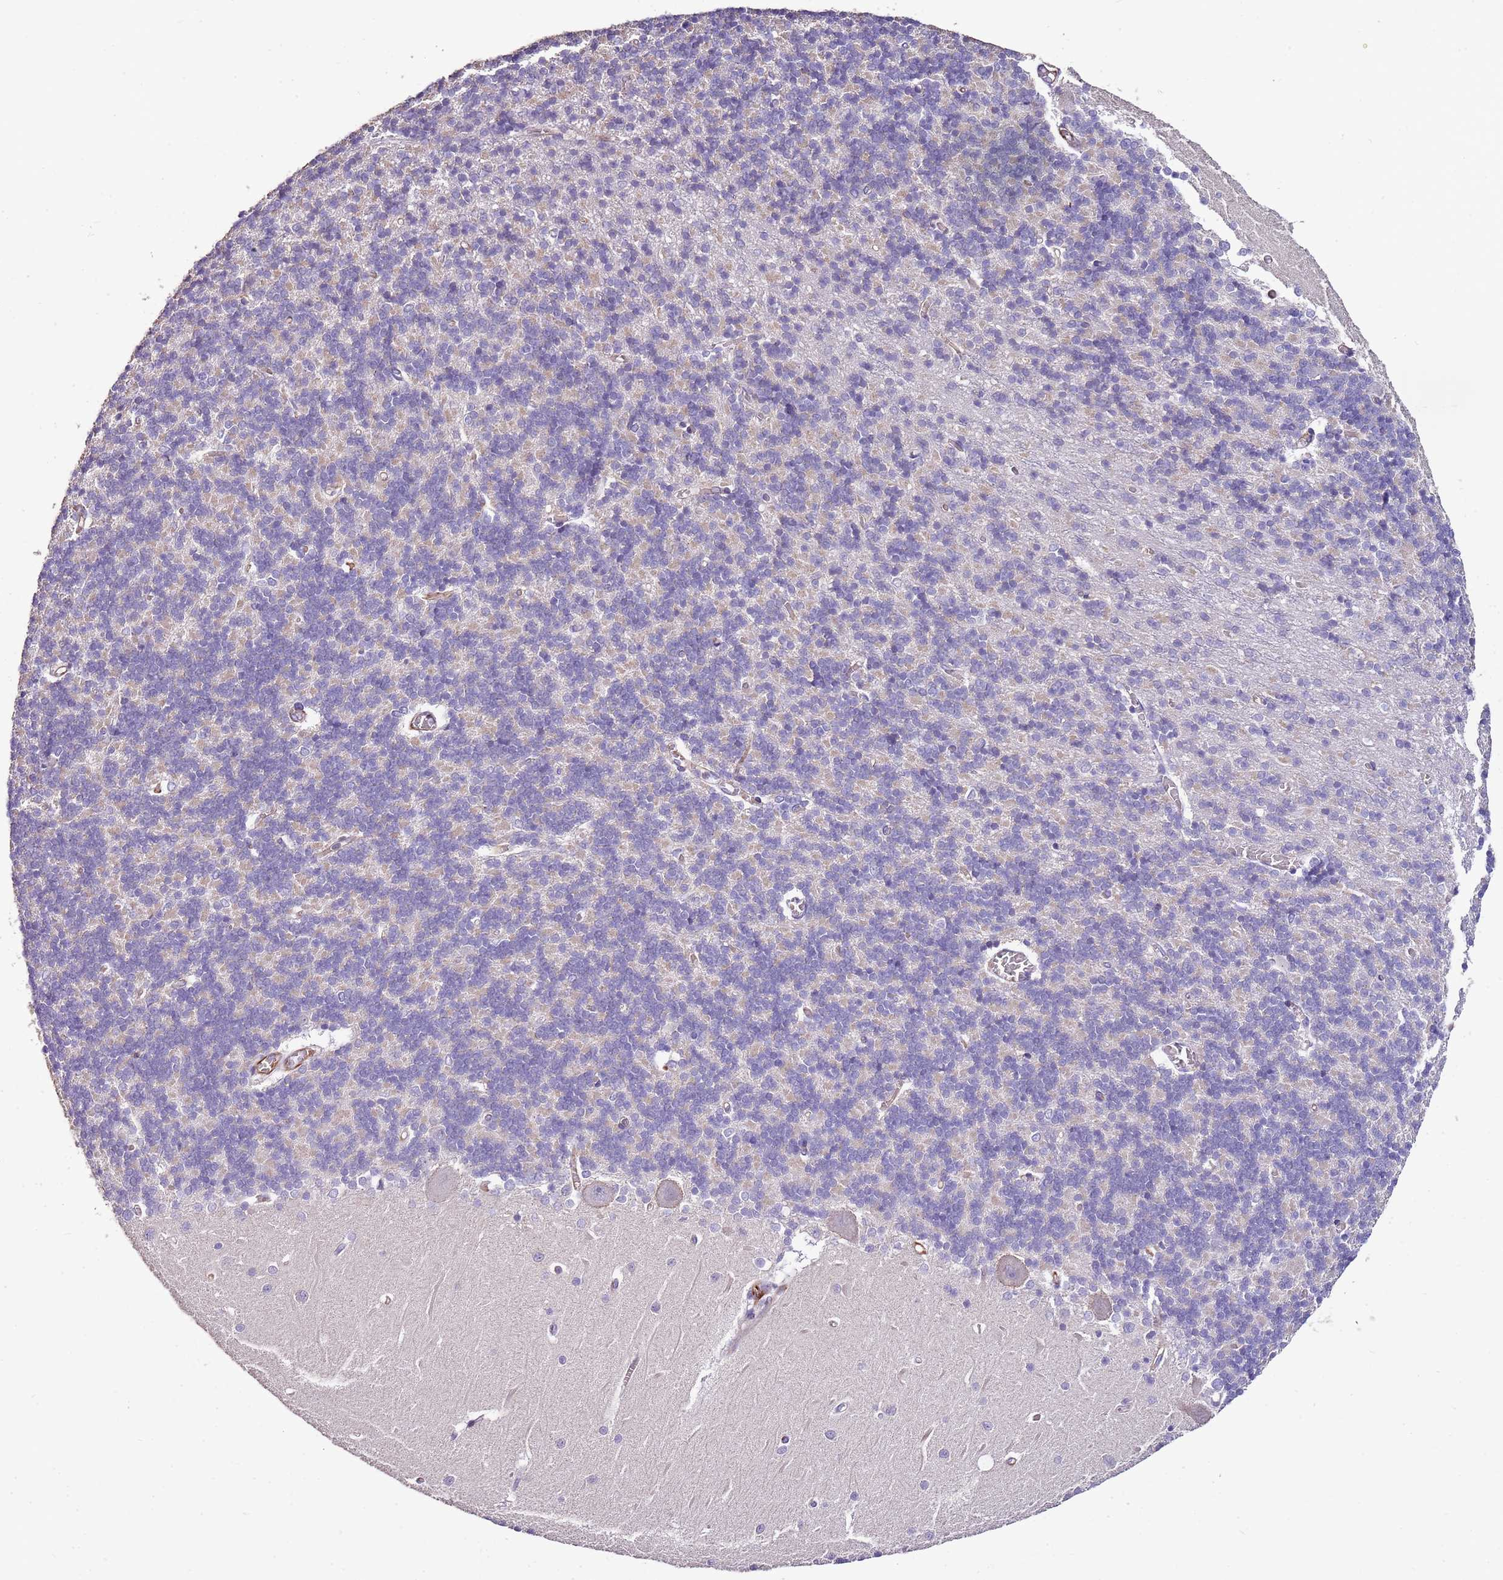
{"staining": {"intensity": "negative", "quantity": "none", "location": "none"}, "tissue": "cerebellum", "cell_type": "Cells in granular layer", "image_type": "normal", "snomed": [{"axis": "morphology", "description": "Normal tissue, NOS"}, {"axis": "topography", "description": "Cerebellum"}], "caption": "Cerebellum stained for a protein using IHC reveals no positivity cells in granular layer.", "gene": "ZNF786", "patient": {"sex": "male", "age": 37}}